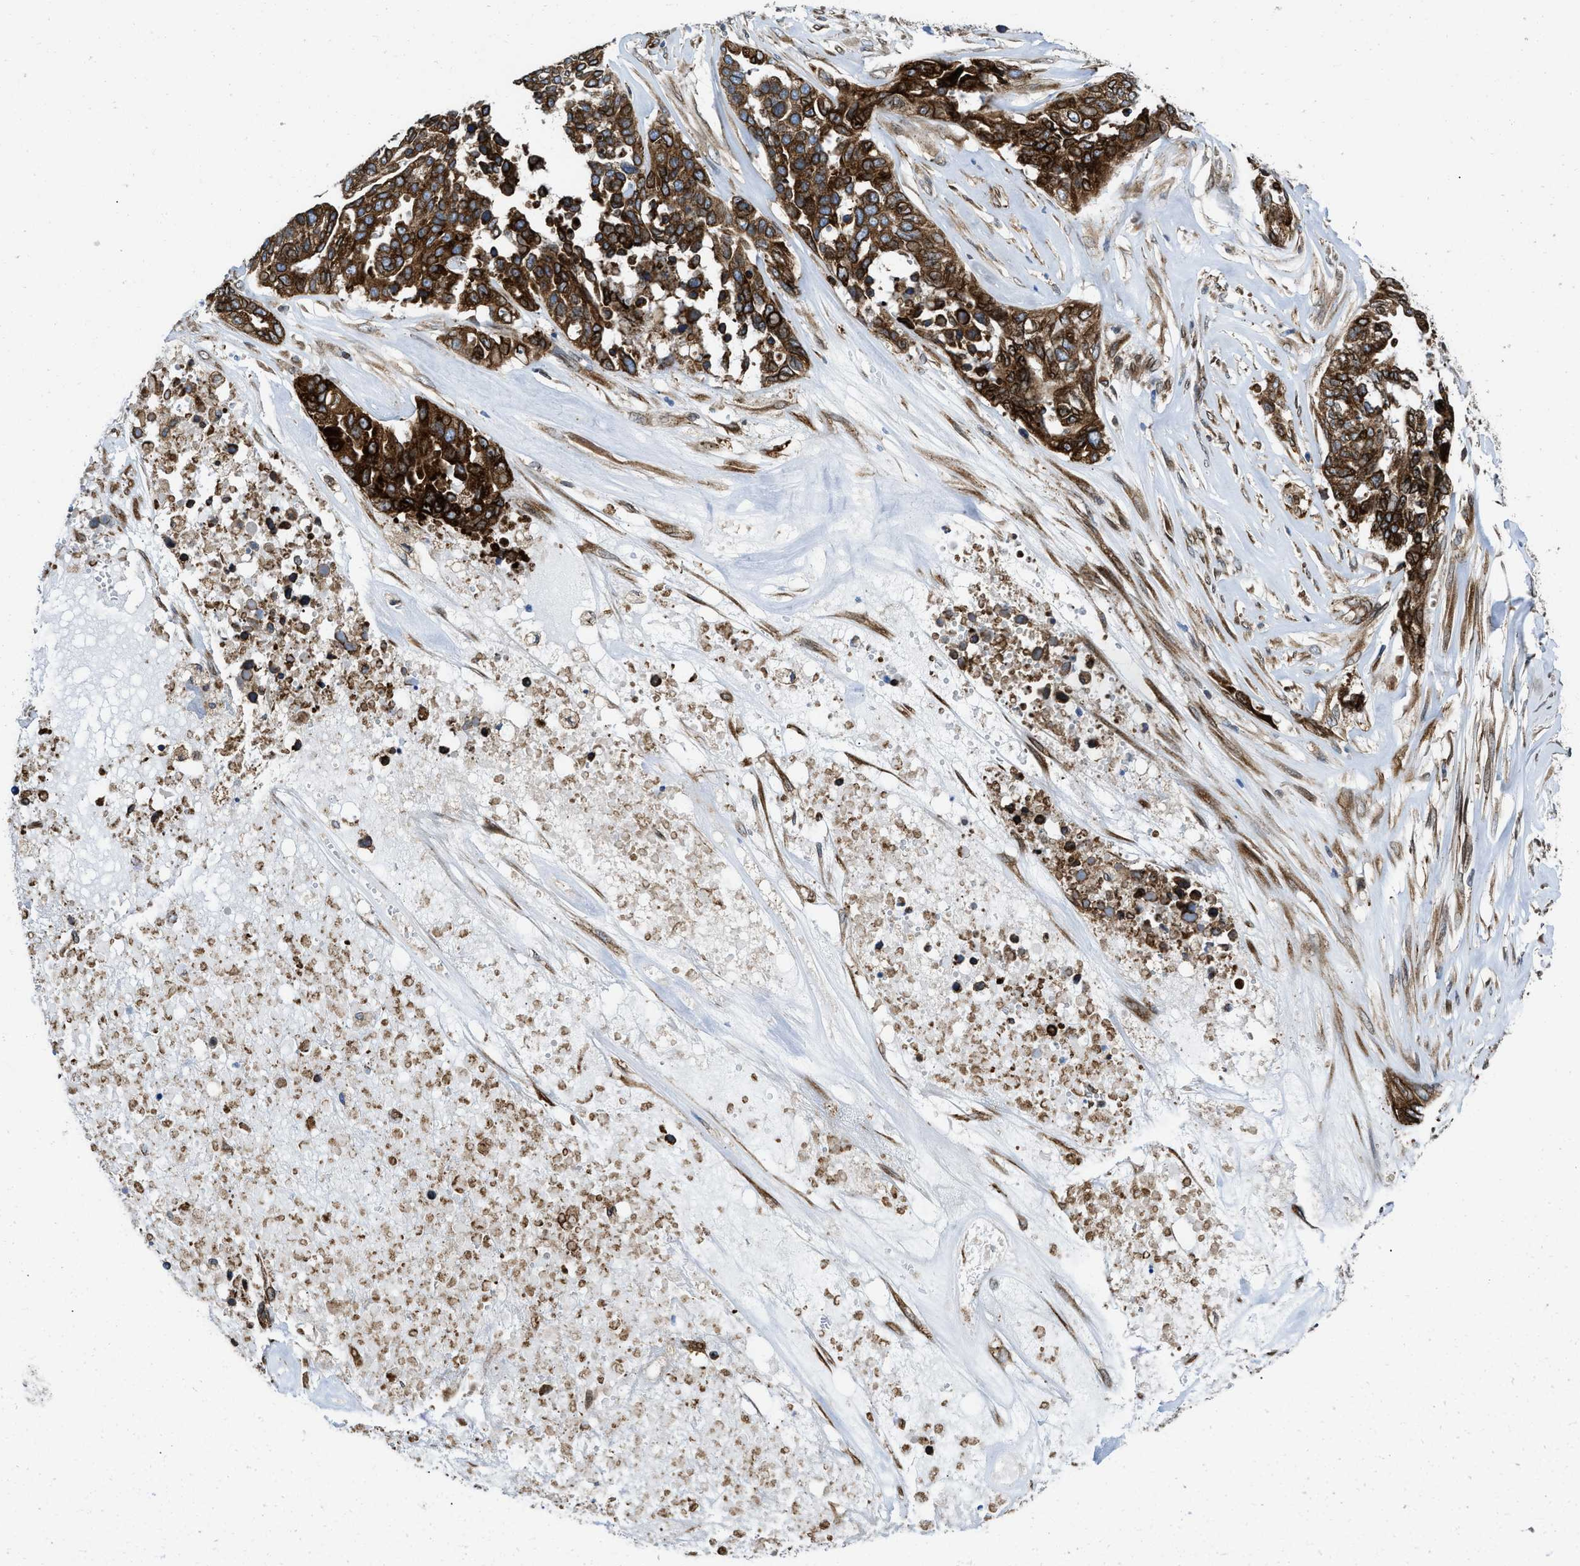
{"staining": {"intensity": "strong", "quantity": ">75%", "location": "cytoplasmic/membranous"}, "tissue": "ovarian cancer", "cell_type": "Tumor cells", "image_type": "cancer", "snomed": [{"axis": "morphology", "description": "Cystadenocarcinoma, serous, NOS"}, {"axis": "topography", "description": "Ovary"}], "caption": "Strong cytoplasmic/membranous staining is identified in about >75% of tumor cells in ovarian serous cystadenocarcinoma. Nuclei are stained in blue.", "gene": "ERLIN2", "patient": {"sex": "female", "age": 44}}